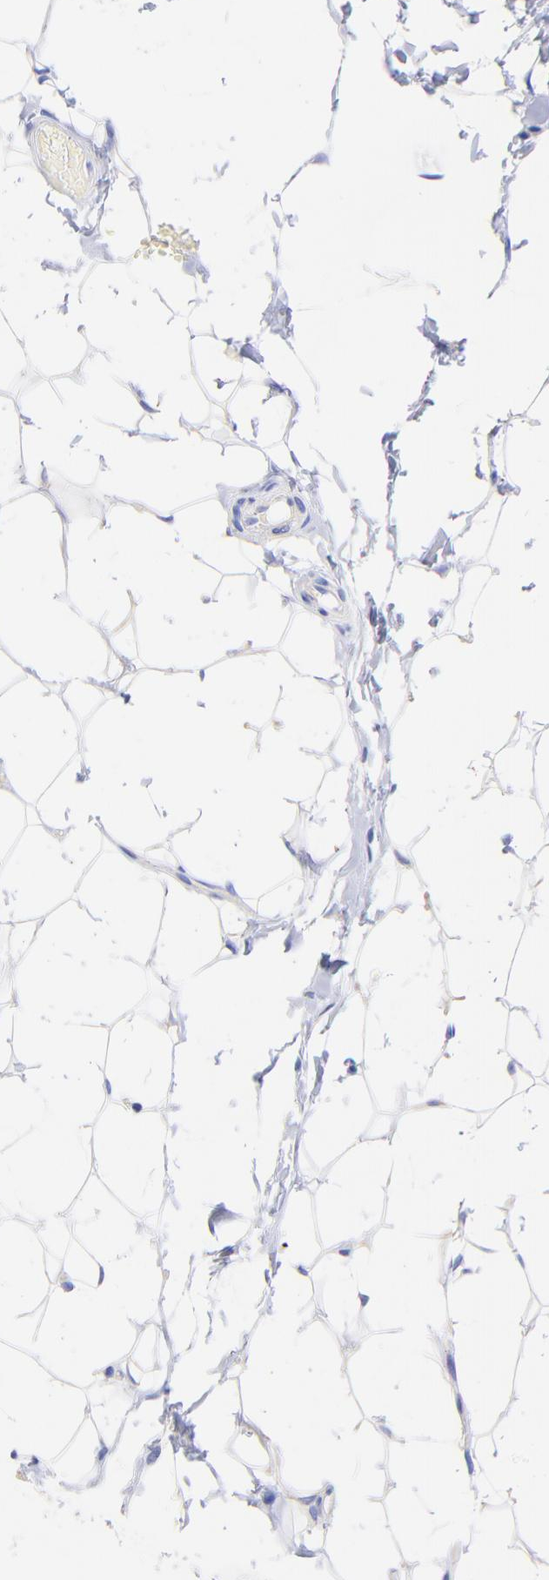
{"staining": {"intensity": "negative", "quantity": "none", "location": "none"}, "tissue": "adipose tissue", "cell_type": "Adipocytes", "image_type": "normal", "snomed": [{"axis": "morphology", "description": "Normal tissue, NOS"}, {"axis": "topography", "description": "Soft tissue"}], "caption": "Micrograph shows no protein staining in adipocytes of benign adipose tissue. Brightfield microscopy of IHC stained with DAB (3,3'-diaminobenzidine) (brown) and hematoxylin (blue), captured at high magnification.", "gene": "GPHN", "patient": {"sex": "male", "age": 26}}